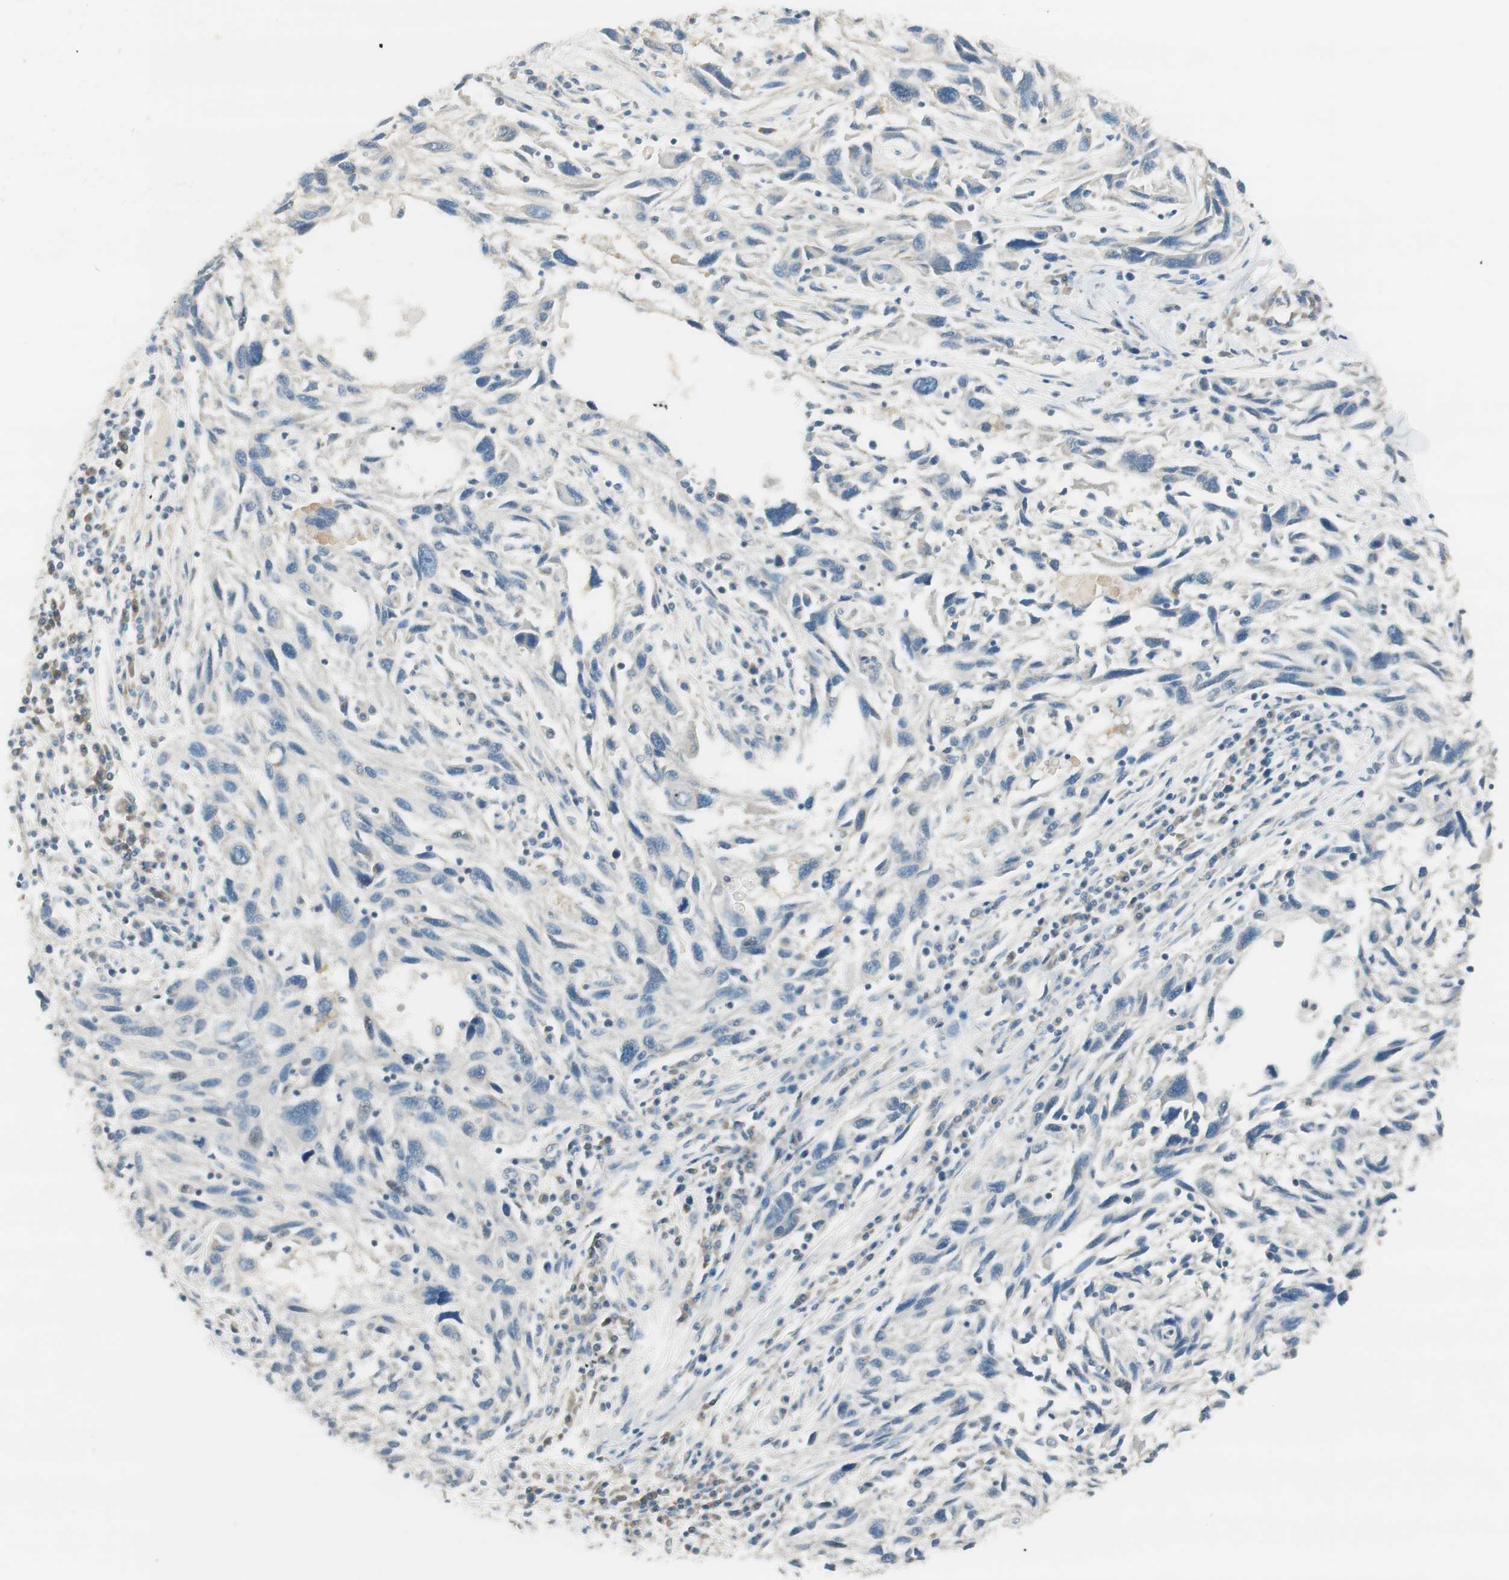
{"staining": {"intensity": "negative", "quantity": "none", "location": "none"}, "tissue": "melanoma", "cell_type": "Tumor cells", "image_type": "cancer", "snomed": [{"axis": "morphology", "description": "Malignant melanoma, NOS"}, {"axis": "topography", "description": "Skin"}], "caption": "Malignant melanoma was stained to show a protein in brown. There is no significant expression in tumor cells.", "gene": "TACR3", "patient": {"sex": "male", "age": 53}}